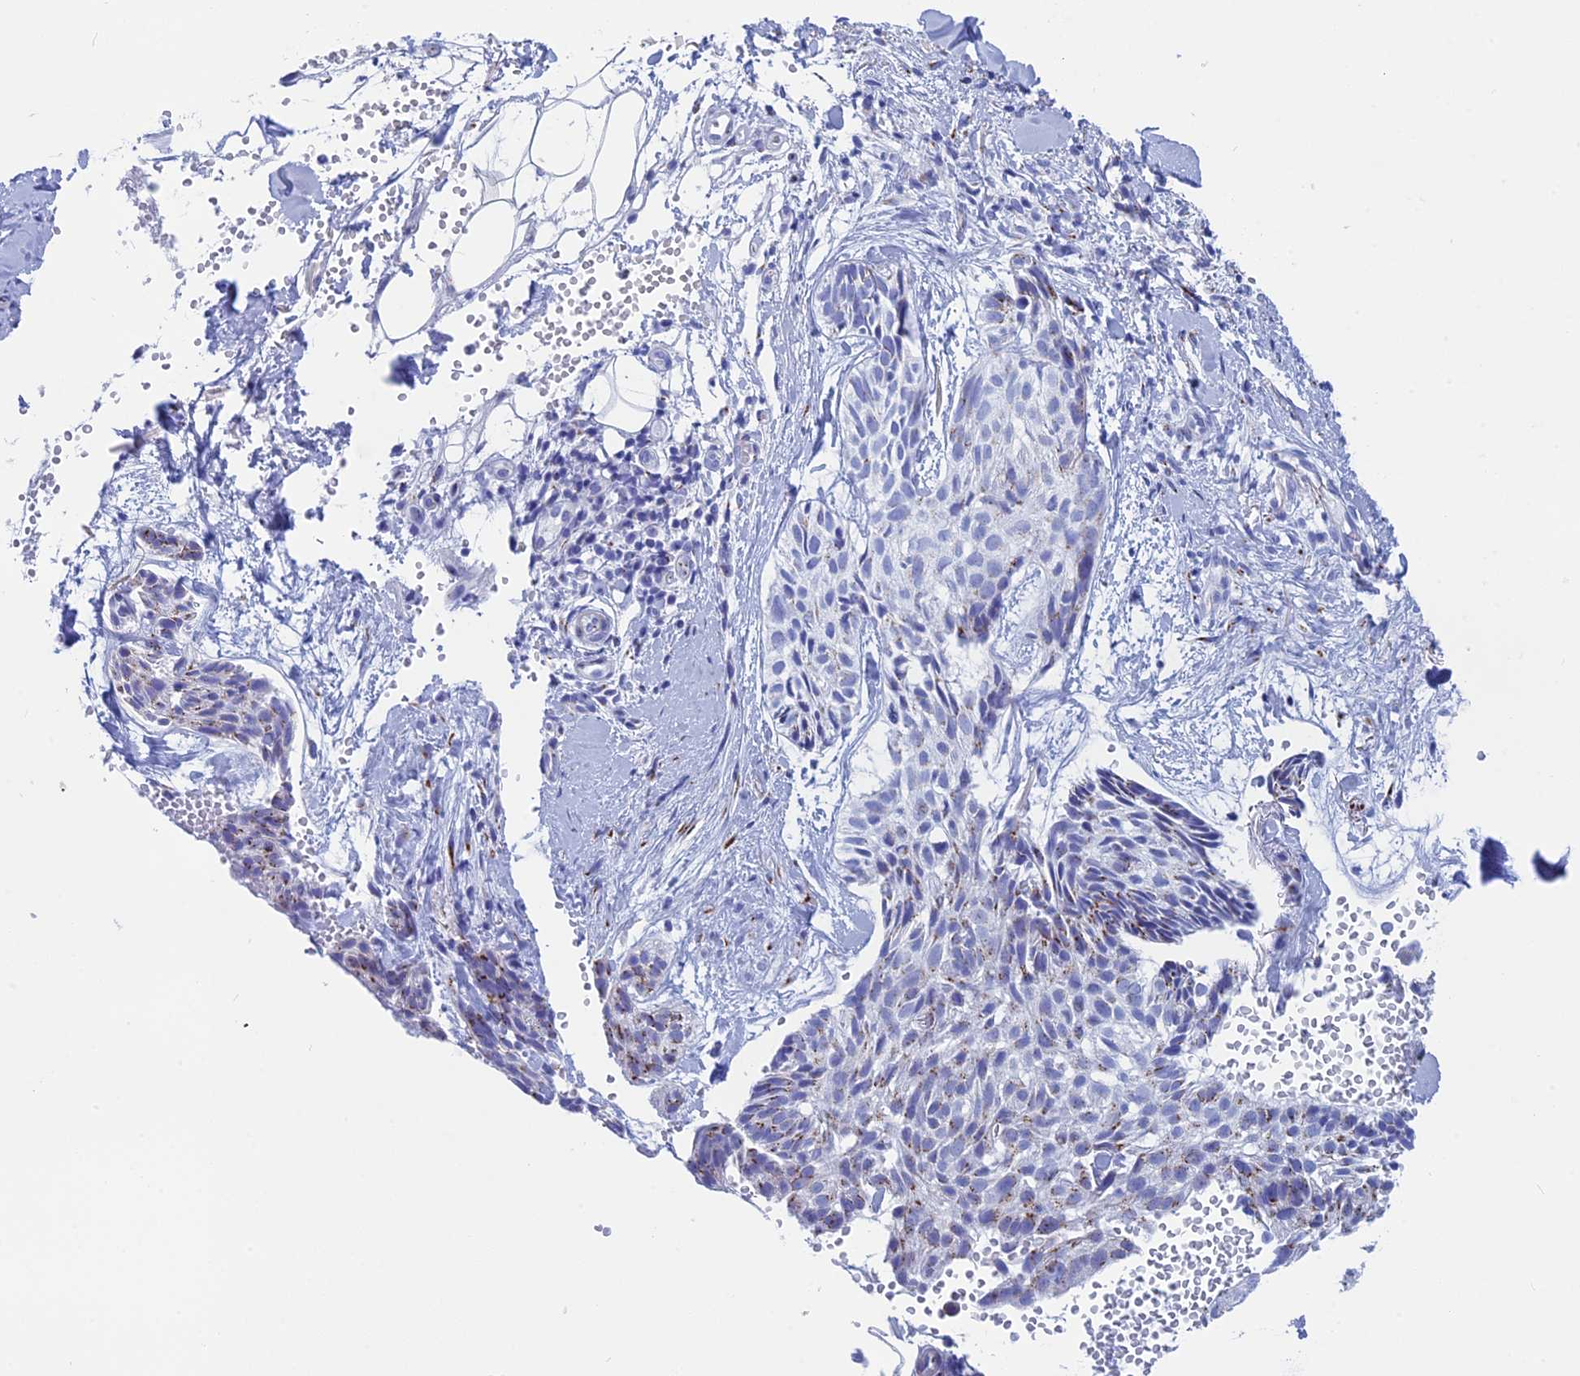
{"staining": {"intensity": "weak", "quantity": "<25%", "location": "cytoplasmic/membranous"}, "tissue": "skin cancer", "cell_type": "Tumor cells", "image_type": "cancer", "snomed": [{"axis": "morphology", "description": "Normal tissue, NOS"}, {"axis": "morphology", "description": "Basal cell carcinoma"}, {"axis": "topography", "description": "Skin"}], "caption": "Micrograph shows no protein positivity in tumor cells of skin cancer tissue. (Brightfield microscopy of DAB immunohistochemistry at high magnification).", "gene": "ERICH4", "patient": {"sex": "male", "age": 66}}